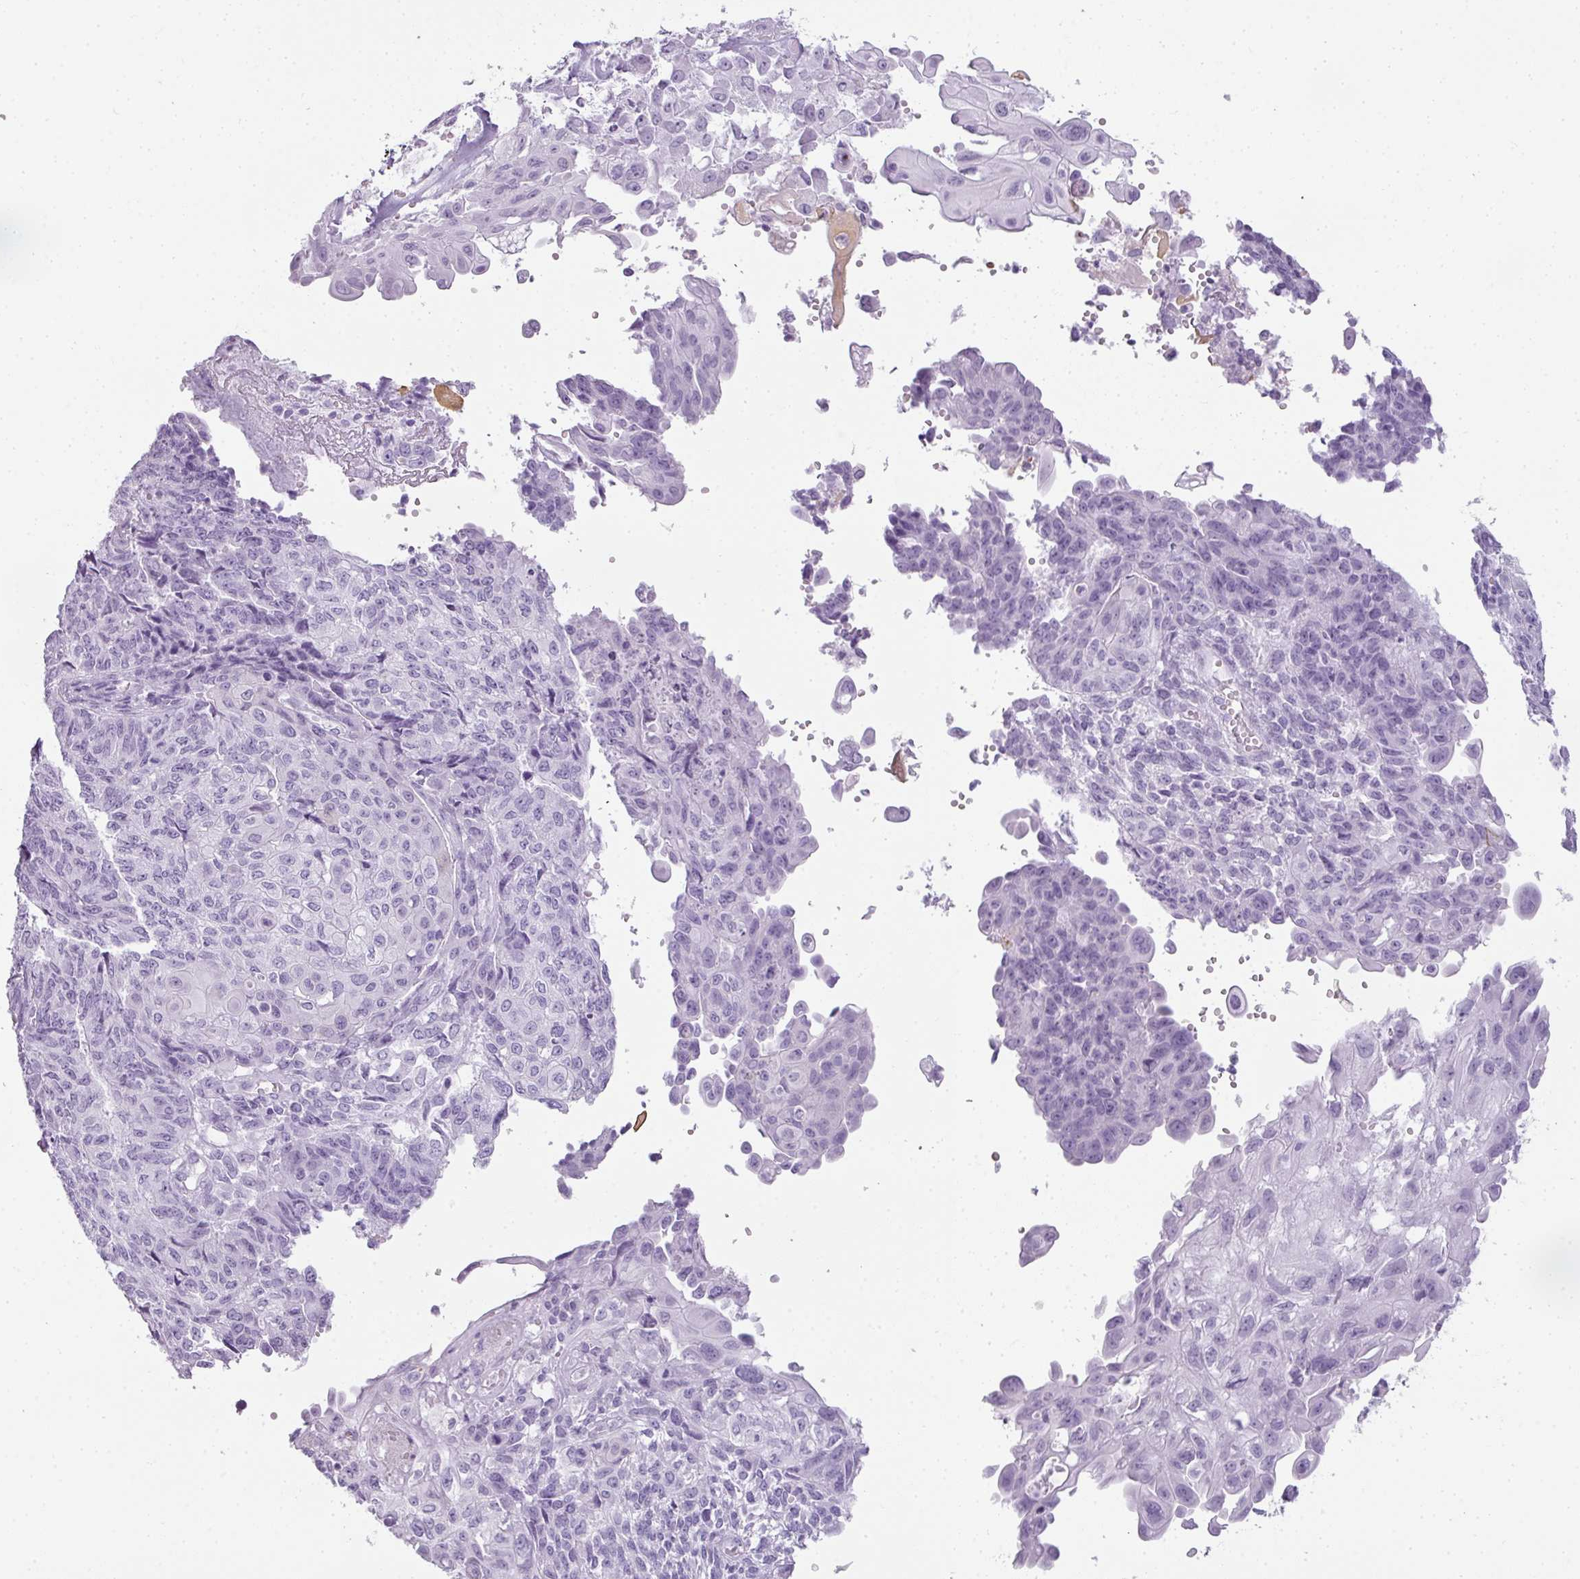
{"staining": {"intensity": "negative", "quantity": "none", "location": "none"}, "tissue": "endometrial cancer", "cell_type": "Tumor cells", "image_type": "cancer", "snomed": [{"axis": "morphology", "description": "Adenocarcinoma, NOS"}, {"axis": "topography", "description": "Endometrium"}], "caption": "DAB immunohistochemical staining of human endometrial cancer (adenocarcinoma) displays no significant staining in tumor cells. (Stains: DAB immunohistochemistry (IHC) with hematoxylin counter stain, Microscopy: brightfield microscopy at high magnification).", "gene": "RBMY1F", "patient": {"sex": "female", "age": 32}}